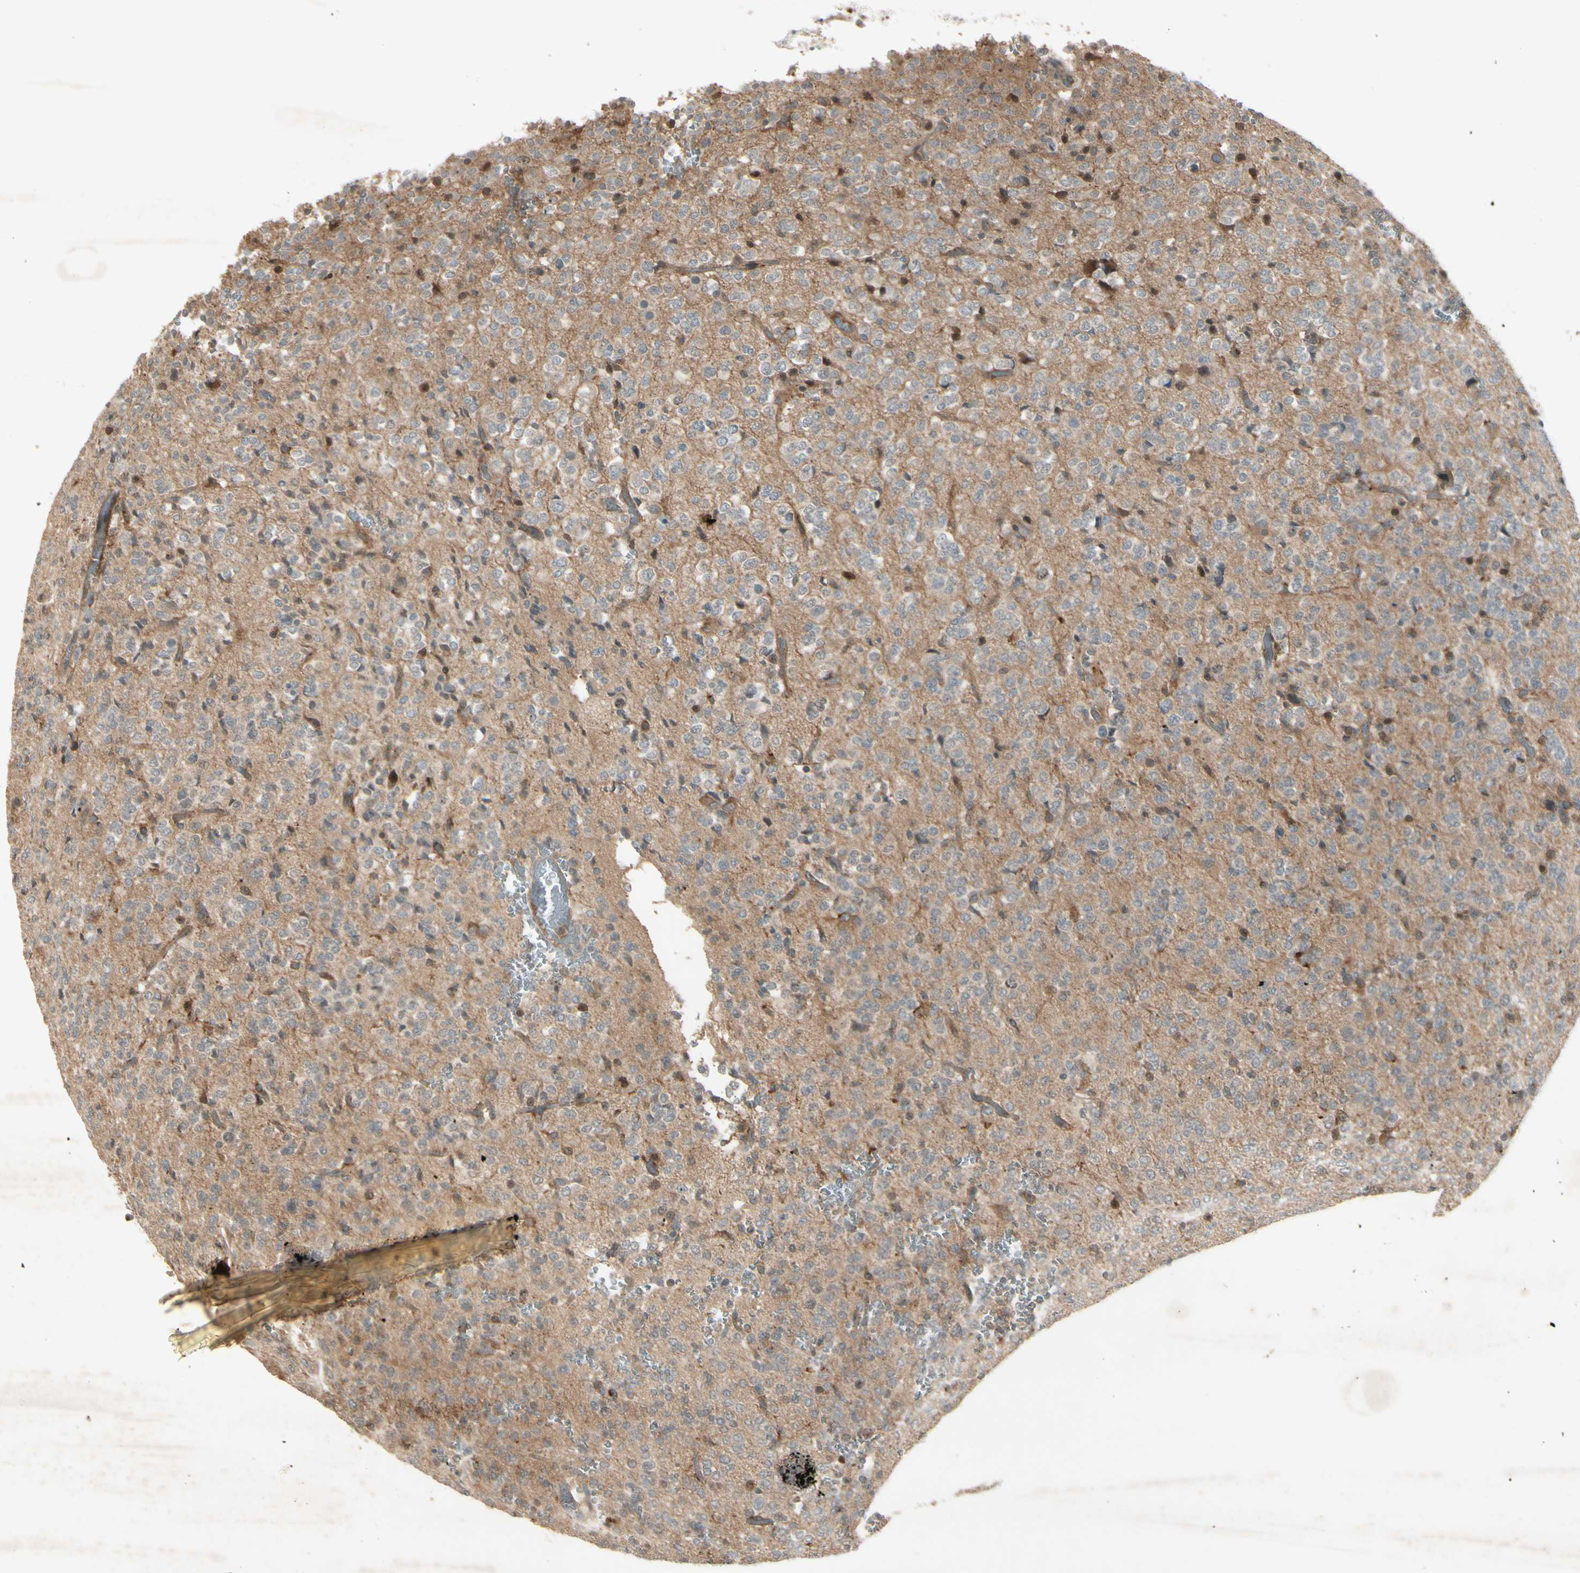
{"staining": {"intensity": "negative", "quantity": "none", "location": "none"}, "tissue": "glioma", "cell_type": "Tumor cells", "image_type": "cancer", "snomed": [{"axis": "morphology", "description": "Glioma, malignant, Low grade"}, {"axis": "topography", "description": "Brain"}], "caption": "DAB (3,3'-diaminobenzidine) immunohistochemical staining of human glioma exhibits no significant positivity in tumor cells.", "gene": "FHDC1", "patient": {"sex": "male", "age": 38}}